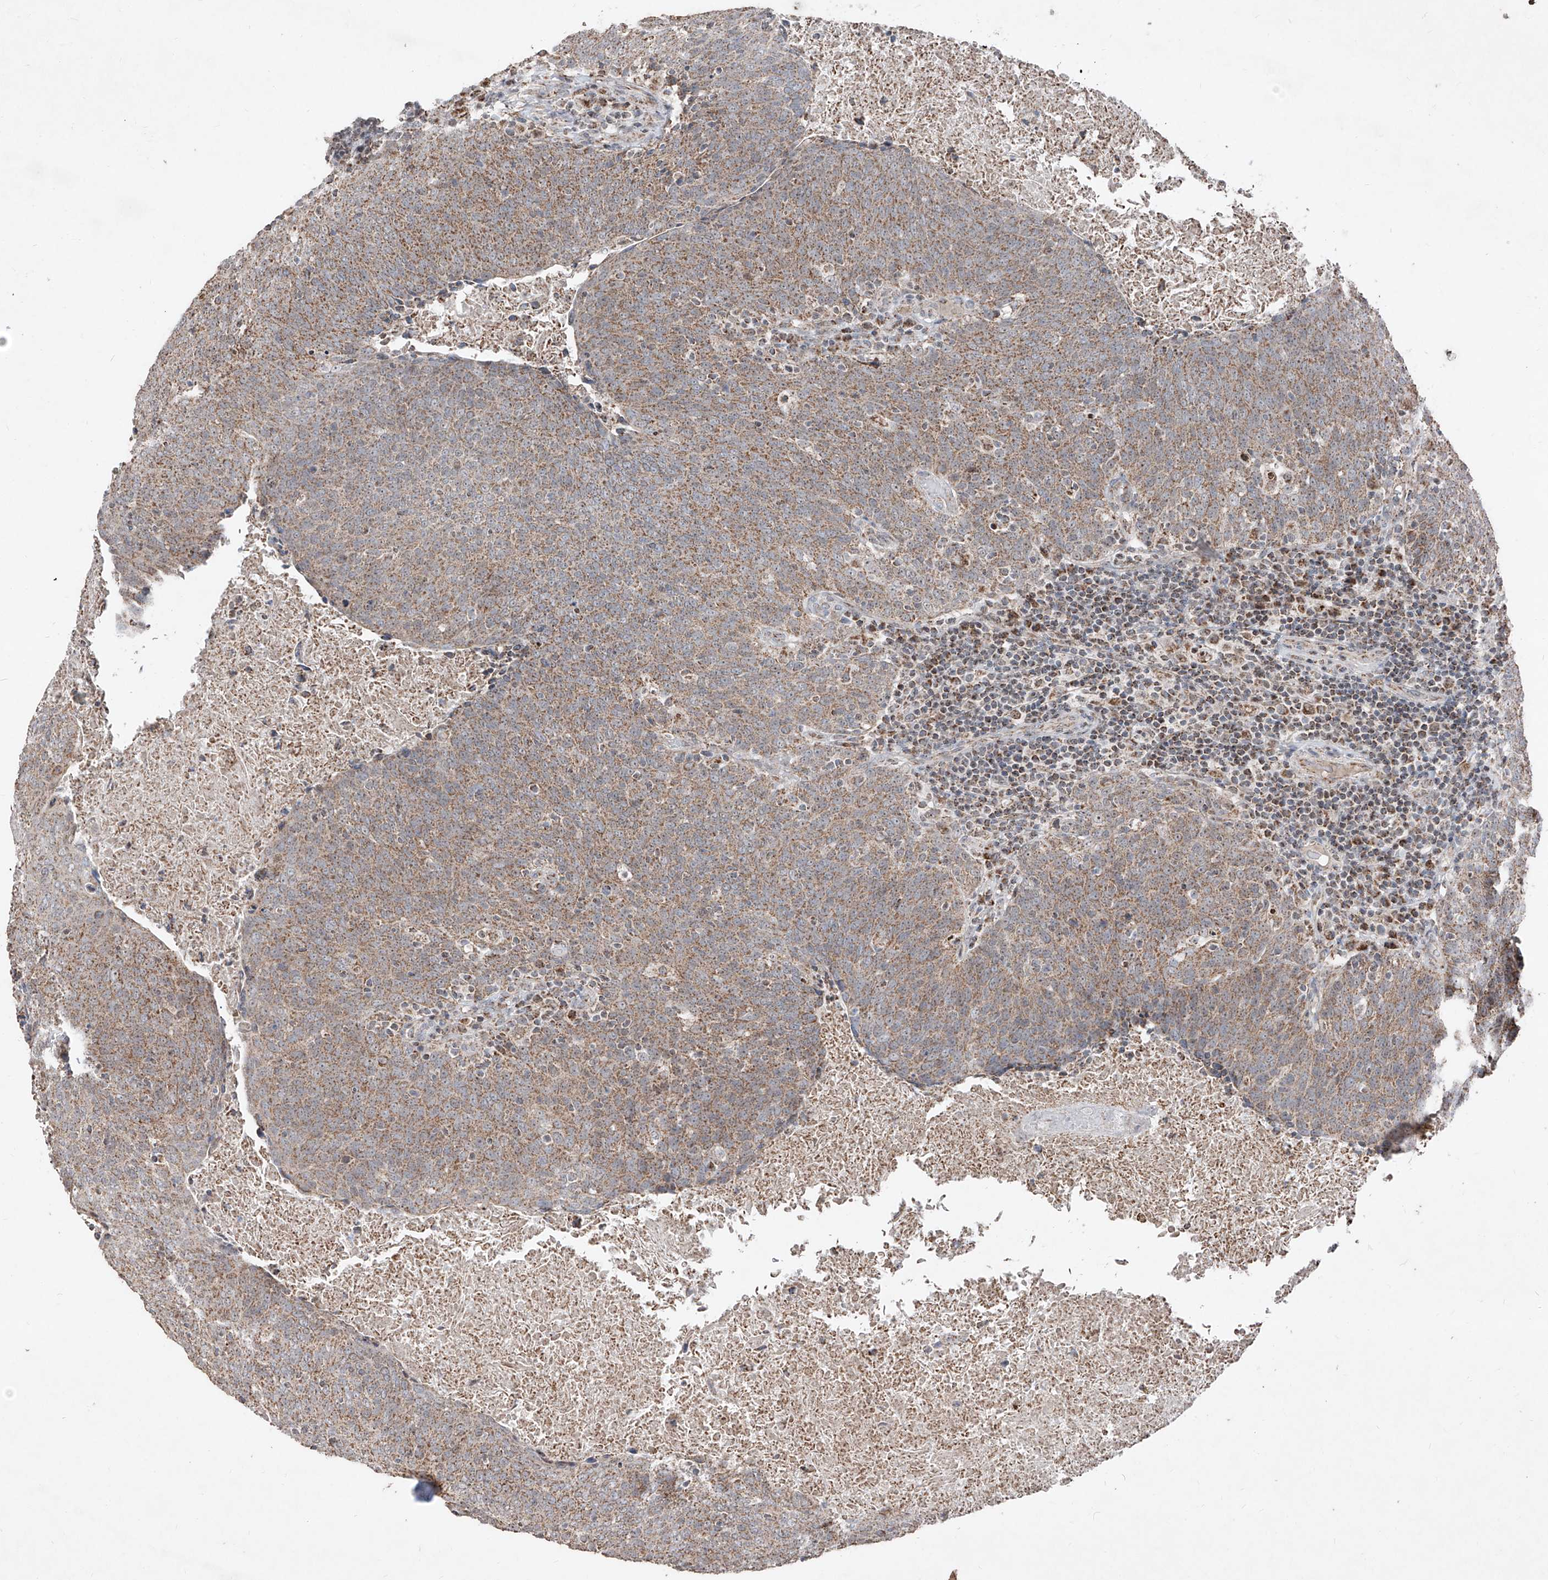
{"staining": {"intensity": "moderate", "quantity": ">75%", "location": "cytoplasmic/membranous"}, "tissue": "head and neck cancer", "cell_type": "Tumor cells", "image_type": "cancer", "snomed": [{"axis": "morphology", "description": "Squamous cell carcinoma, NOS"}, {"axis": "morphology", "description": "Squamous cell carcinoma, metastatic, NOS"}, {"axis": "topography", "description": "Lymph node"}, {"axis": "topography", "description": "Head-Neck"}], "caption": "Immunohistochemistry micrograph of head and neck cancer stained for a protein (brown), which displays medium levels of moderate cytoplasmic/membranous expression in about >75% of tumor cells.", "gene": "NDUFB3", "patient": {"sex": "male", "age": 62}}